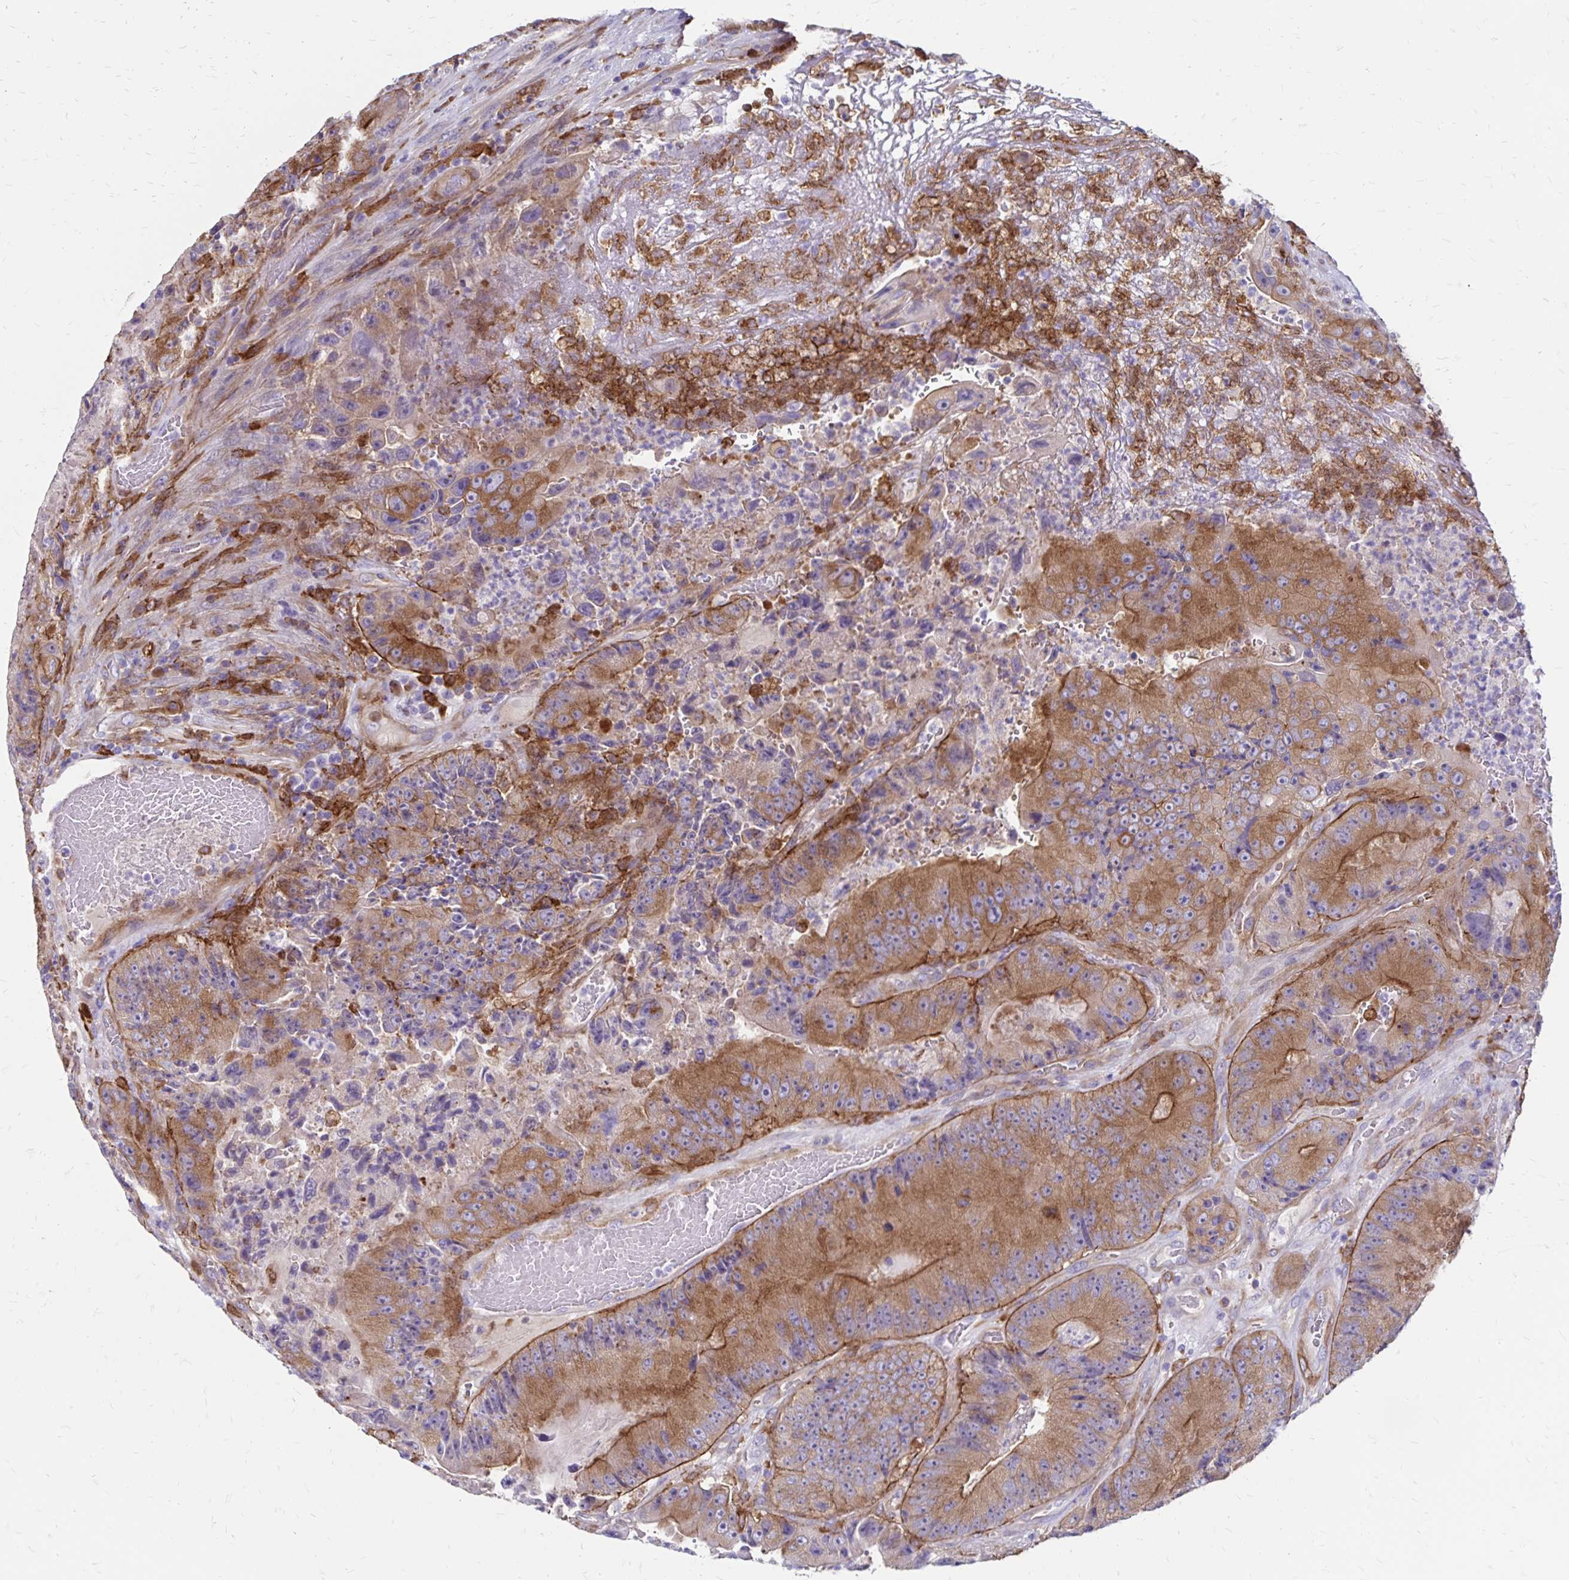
{"staining": {"intensity": "moderate", "quantity": ">75%", "location": "cytoplasmic/membranous"}, "tissue": "colorectal cancer", "cell_type": "Tumor cells", "image_type": "cancer", "snomed": [{"axis": "morphology", "description": "Adenocarcinoma, NOS"}, {"axis": "topography", "description": "Colon"}], "caption": "Brown immunohistochemical staining in adenocarcinoma (colorectal) displays moderate cytoplasmic/membranous expression in approximately >75% of tumor cells.", "gene": "TNS3", "patient": {"sex": "female", "age": 86}}